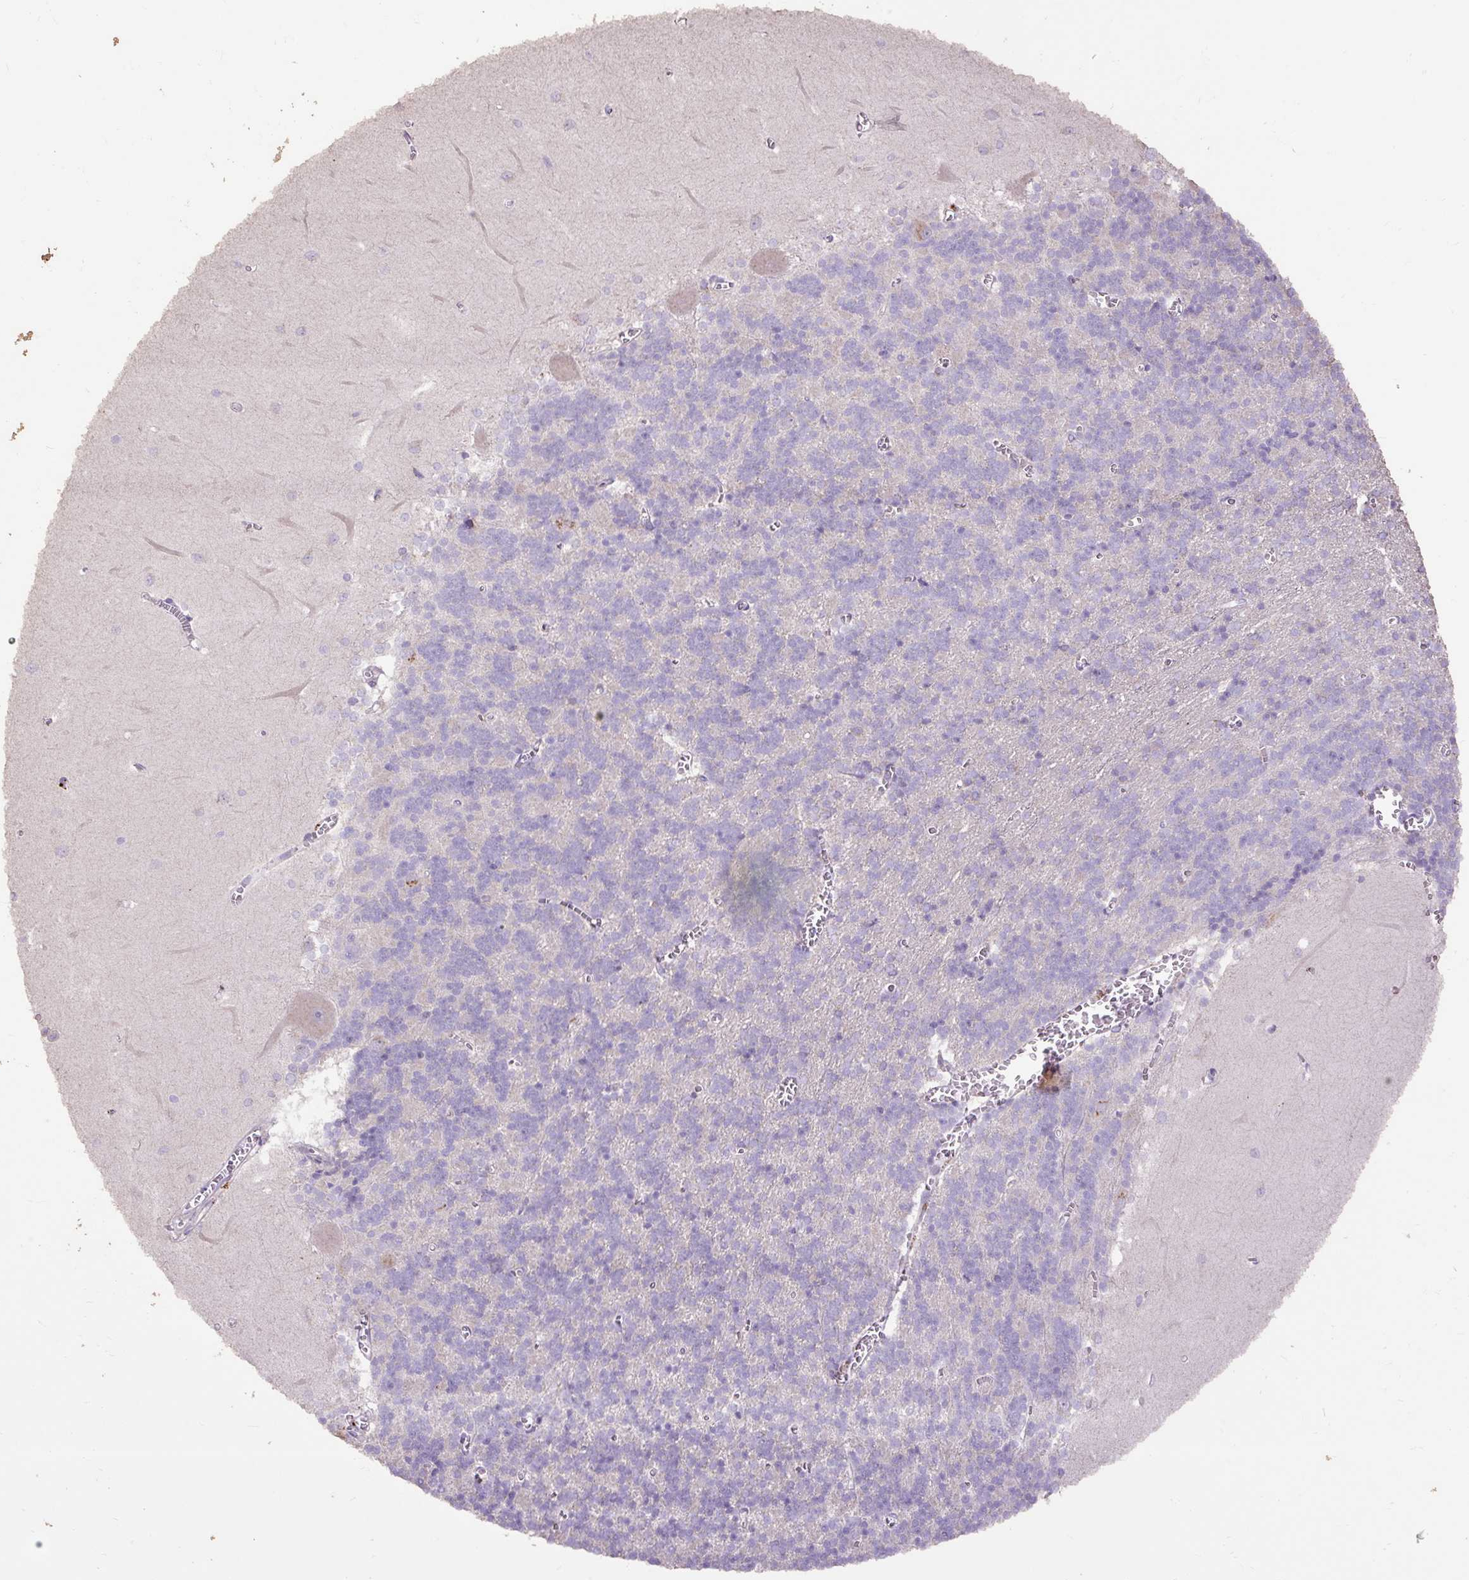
{"staining": {"intensity": "negative", "quantity": "none", "location": "none"}, "tissue": "cerebellum", "cell_type": "Cells in granular layer", "image_type": "normal", "snomed": [{"axis": "morphology", "description": "Normal tissue, NOS"}, {"axis": "topography", "description": "Cerebellum"}], "caption": "High power microscopy micrograph of an immunohistochemistry (IHC) histopathology image of benign cerebellum, revealing no significant positivity in cells in granular layer. (Stains: DAB (3,3'-diaminobenzidine) immunohistochemistry with hematoxylin counter stain, Microscopy: brightfield microscopy at high magnification).", "gene": "ABR", "patient": {"sex": "male", "age": 37}}